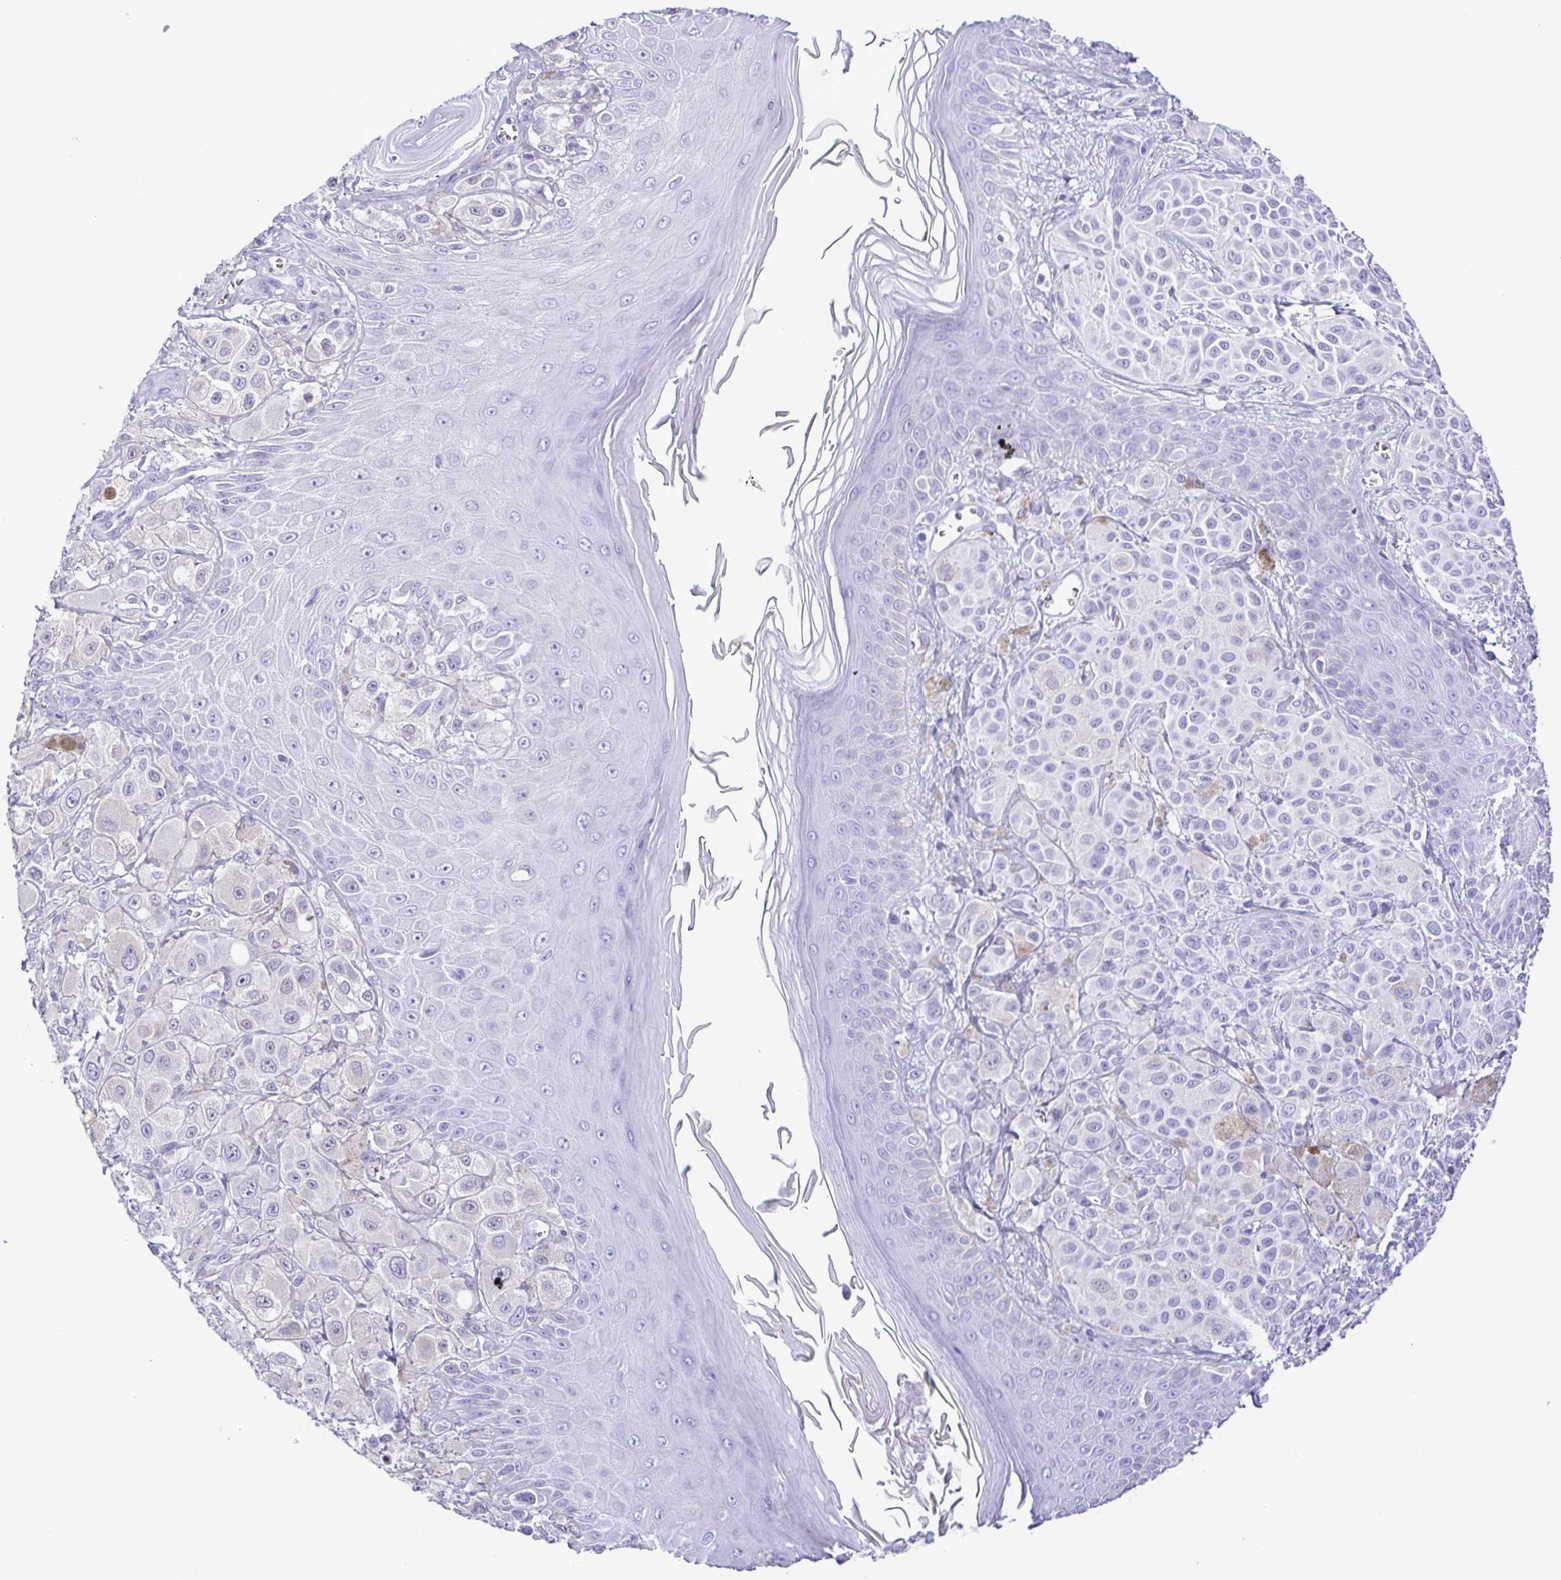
{"staining": {"intensity": "negative", "quantity": "none", "location": "none"}, "tissue": "melanoma", "cell_type": "Tumor cells", "image_type": "cancer", "snomed": [{"axis": "morphology", "description": "Malignant melanoma, NOS"}, {"axis": "topography", "description": "Skin"}], "caption": "This photomicrograph is of melanoma stained with immunohistochemistry (IHC) to label a protein in brown with the nuclei are counter-stained blue. There is no expression in tumor cells.", "gene": "SYT1", "patient": {"sex": "male", "age": 67}}